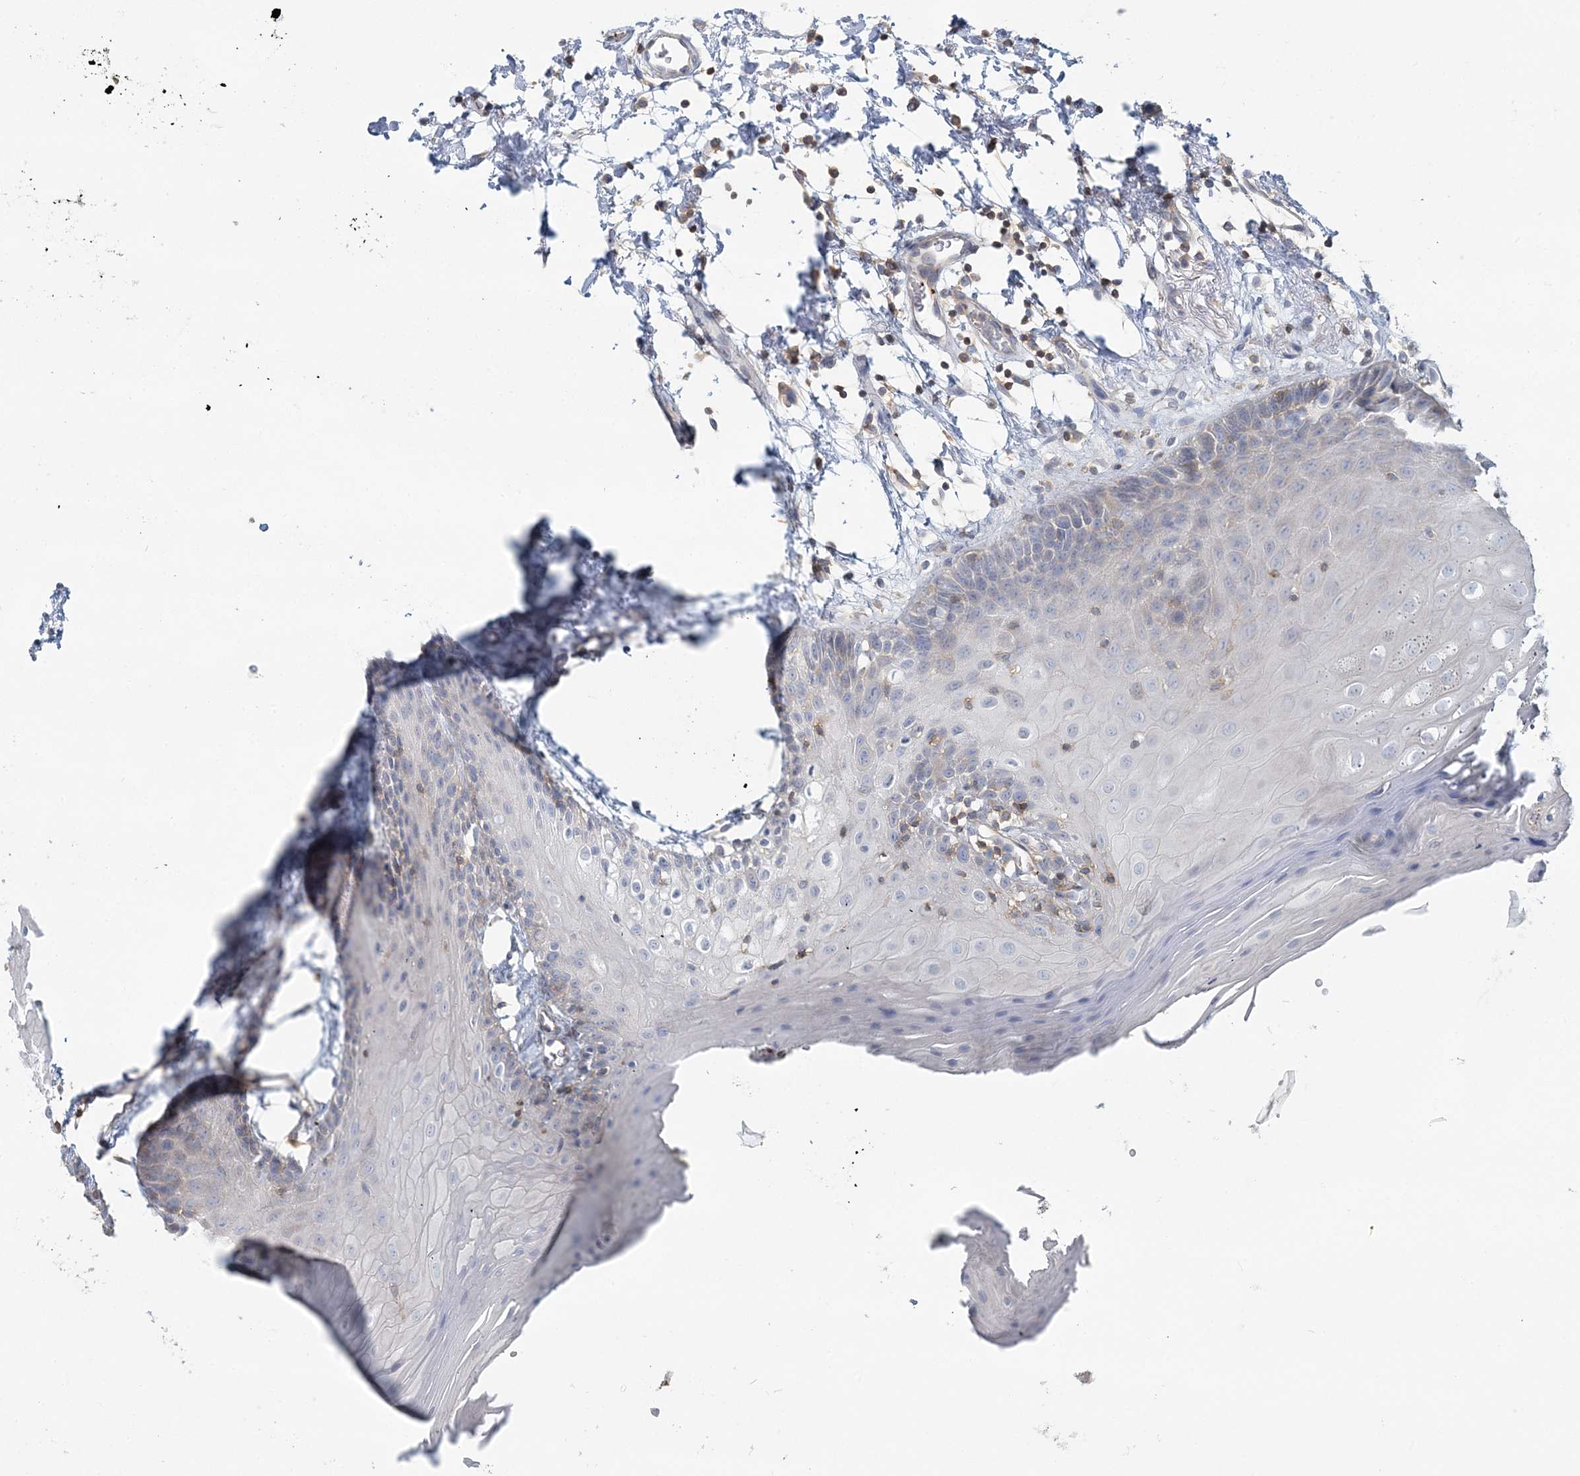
{"staining": {"intensity": "negative", "quantity": "none", "location": "none"}, "tissue": "oral mucosa", "cell_type": "Squamous epithelial cells", "image_type": "normal", "snomed": [{"axis": "morphology", "description": "Normal tissue, NOS"}, {"axis": "topography", "description": "Skeletal muscle"}, {"axis": "topography", "description": "Oral tissue"}, {"axis": "topography", "description": "Salivary gland"}, {"axis": "topography", "description": "Peripheral nerve tissue"}], "caption": "IHC micrograph of normal human oral mucosa stained for a protein (brown), which displays no expression in squamous epithelial cells.", "gene": "CUEDC2", "patient": {"sex": "male", "age": 54}}